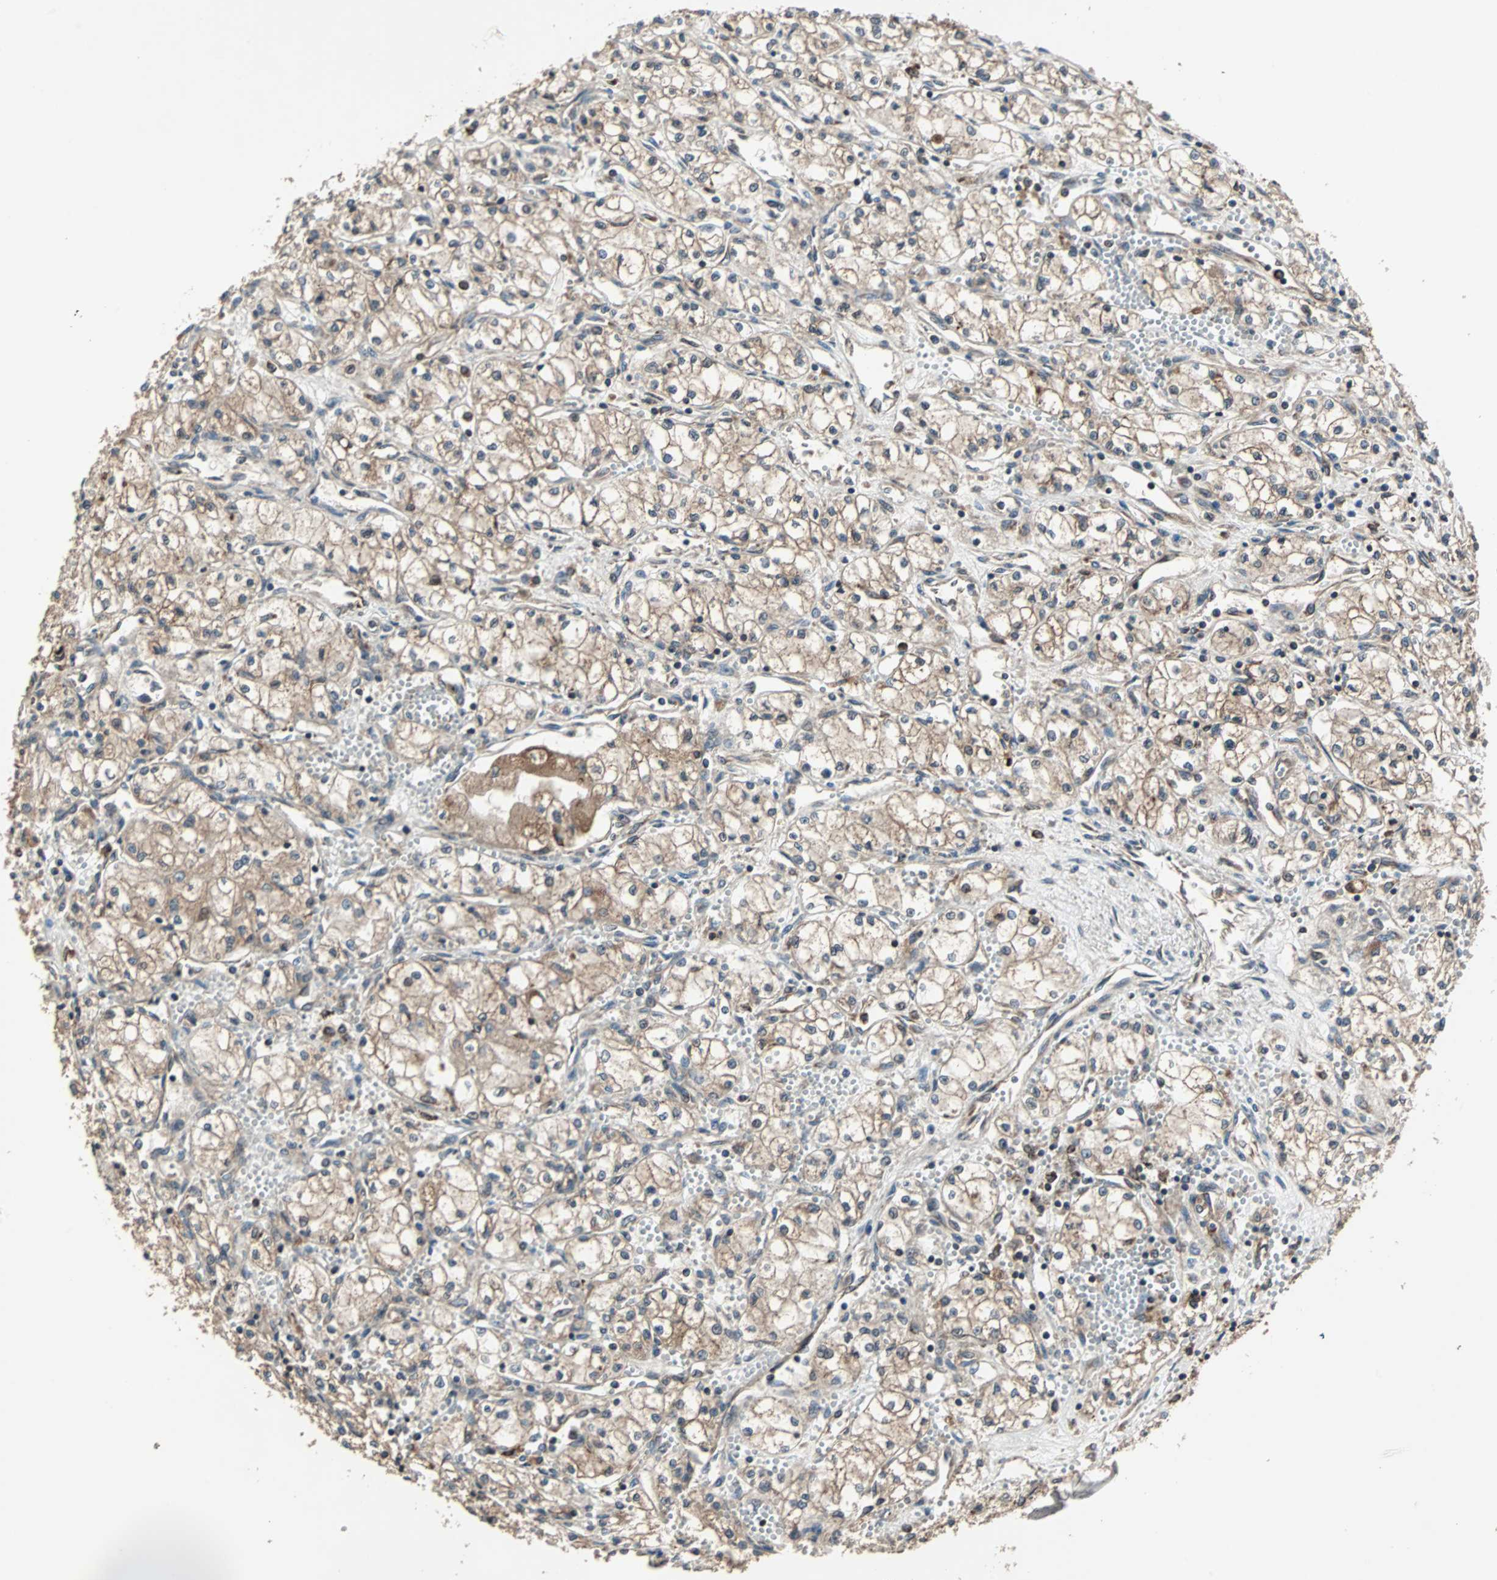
{"staining": {"intensity": "moderate", "quantity": ">75%", "location": "cytoplasmic/membranous"}, "tissue": "renal cancer", "cell_type": "Tumor cells", "image_type": "cancer", "snomed": [{"axis": "morphology", "description": "Normal tissue, NOS"}, {"axis": "morphology", "description": "Adenocarcinoma, NOS"}, {"axis": "topography", "description": "Kidney"}], "caption": "The photomicrograph displays a brown stain indicating the presence of a protein in the cytoplasmic/membranous of tumor cells in adenocarcinoma (renal). Immunohistochemistry (ihc) stains the protein of interest in brown and the nuclei are stained blue.", "gene": "RAB7A", "patient": {"sex": "male", "age": 59}}